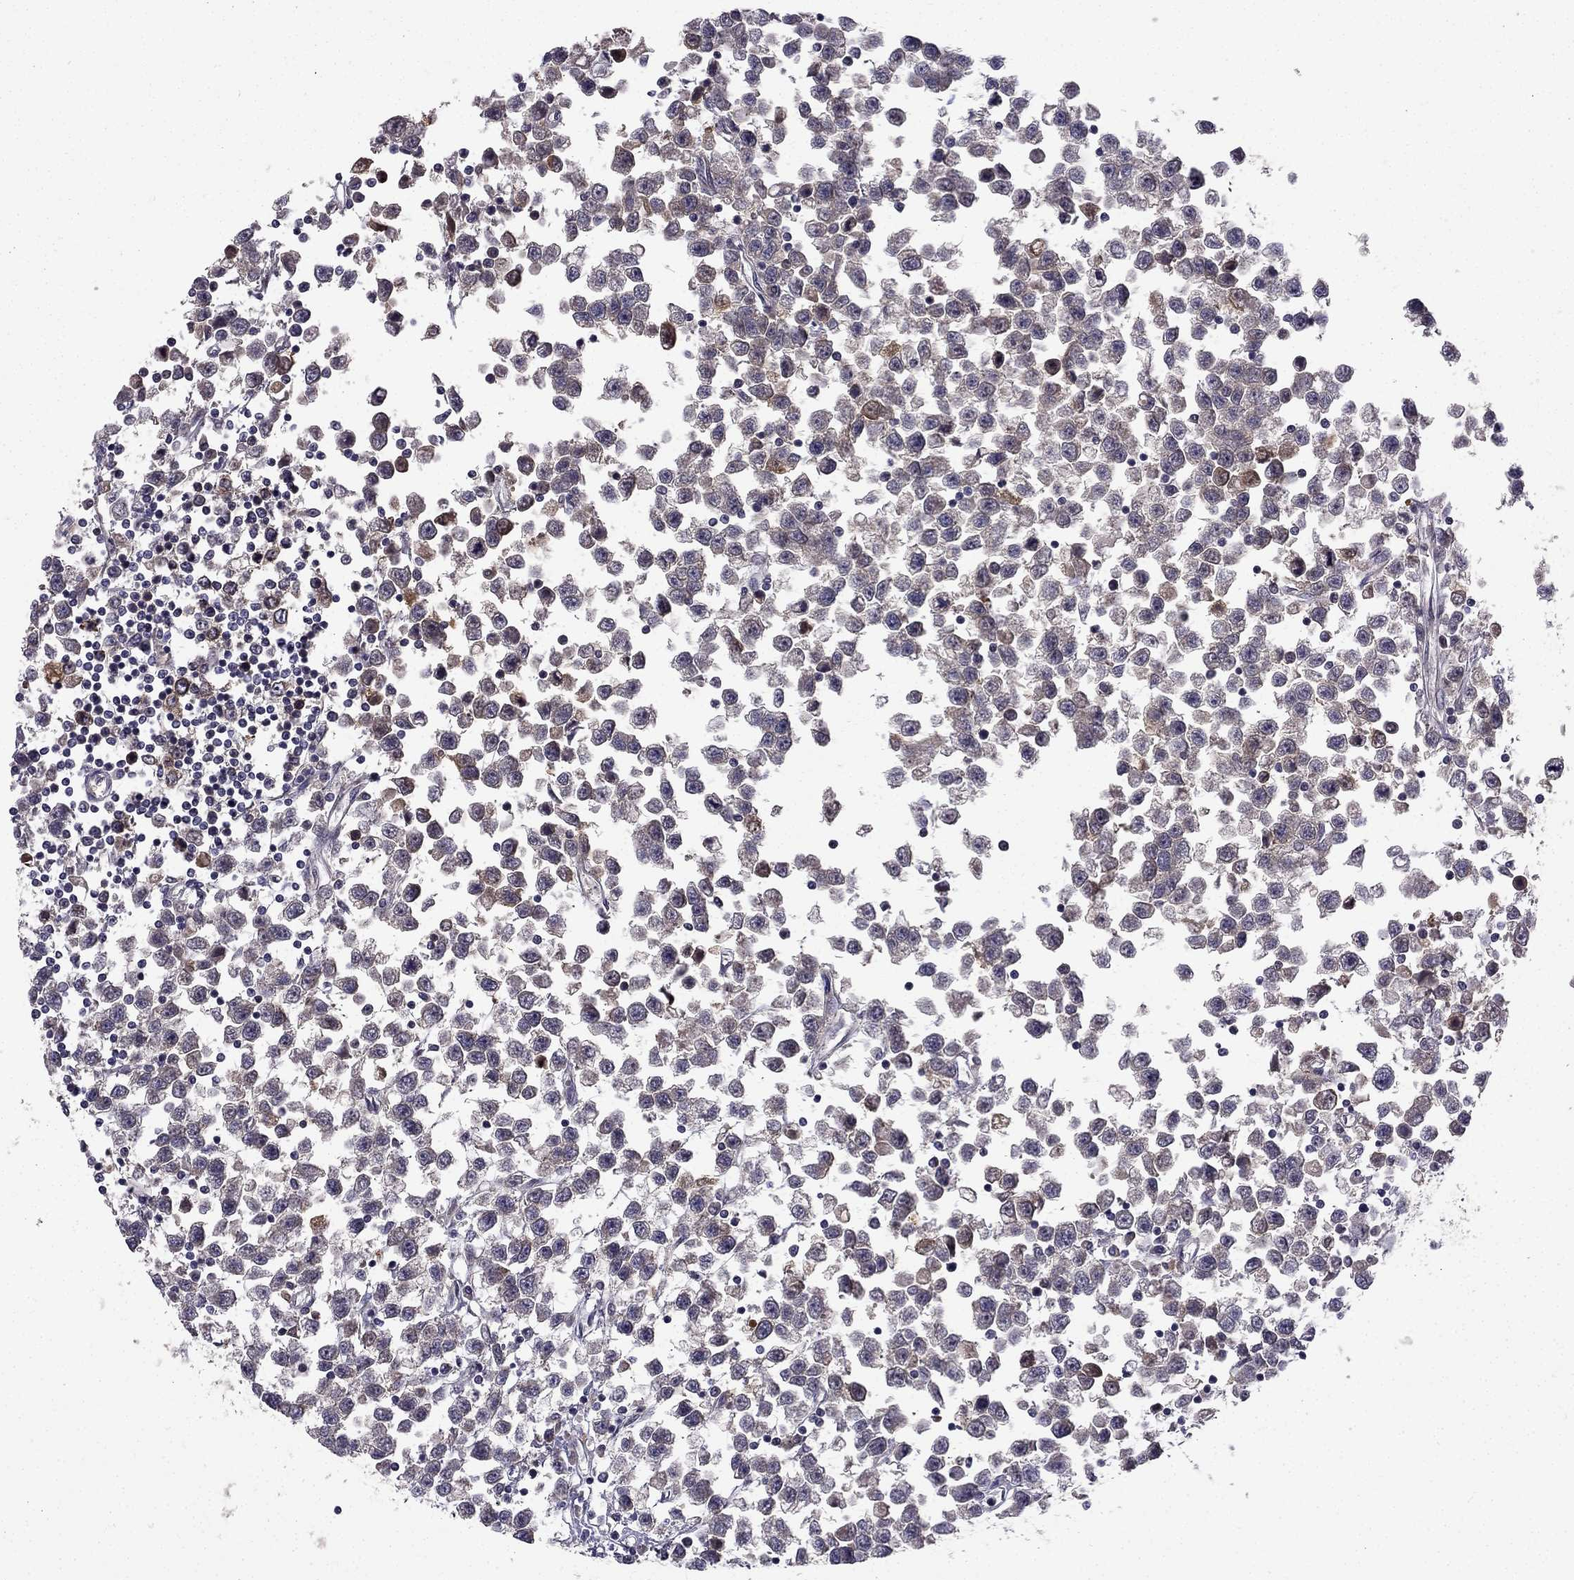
{"staining": {"intensity": "negative", "quantity": "none", "location": "none"}, "tissue": "testis cancer", "cell_type": "Tumor cells", "image_type": "cancer", "snomed": [{"axis": "morphology", "description": "Seminoma, NOS"}, {"axis": "topography", "description": "Testis"}], "caption": "IHC micrograph of neoplastic tissue: human testis seminoma stained with DAB reveals no significant protein positivity in tumor cells.", "gene": "STXBP5", "patient": {"sex": "male", "age": 34}}